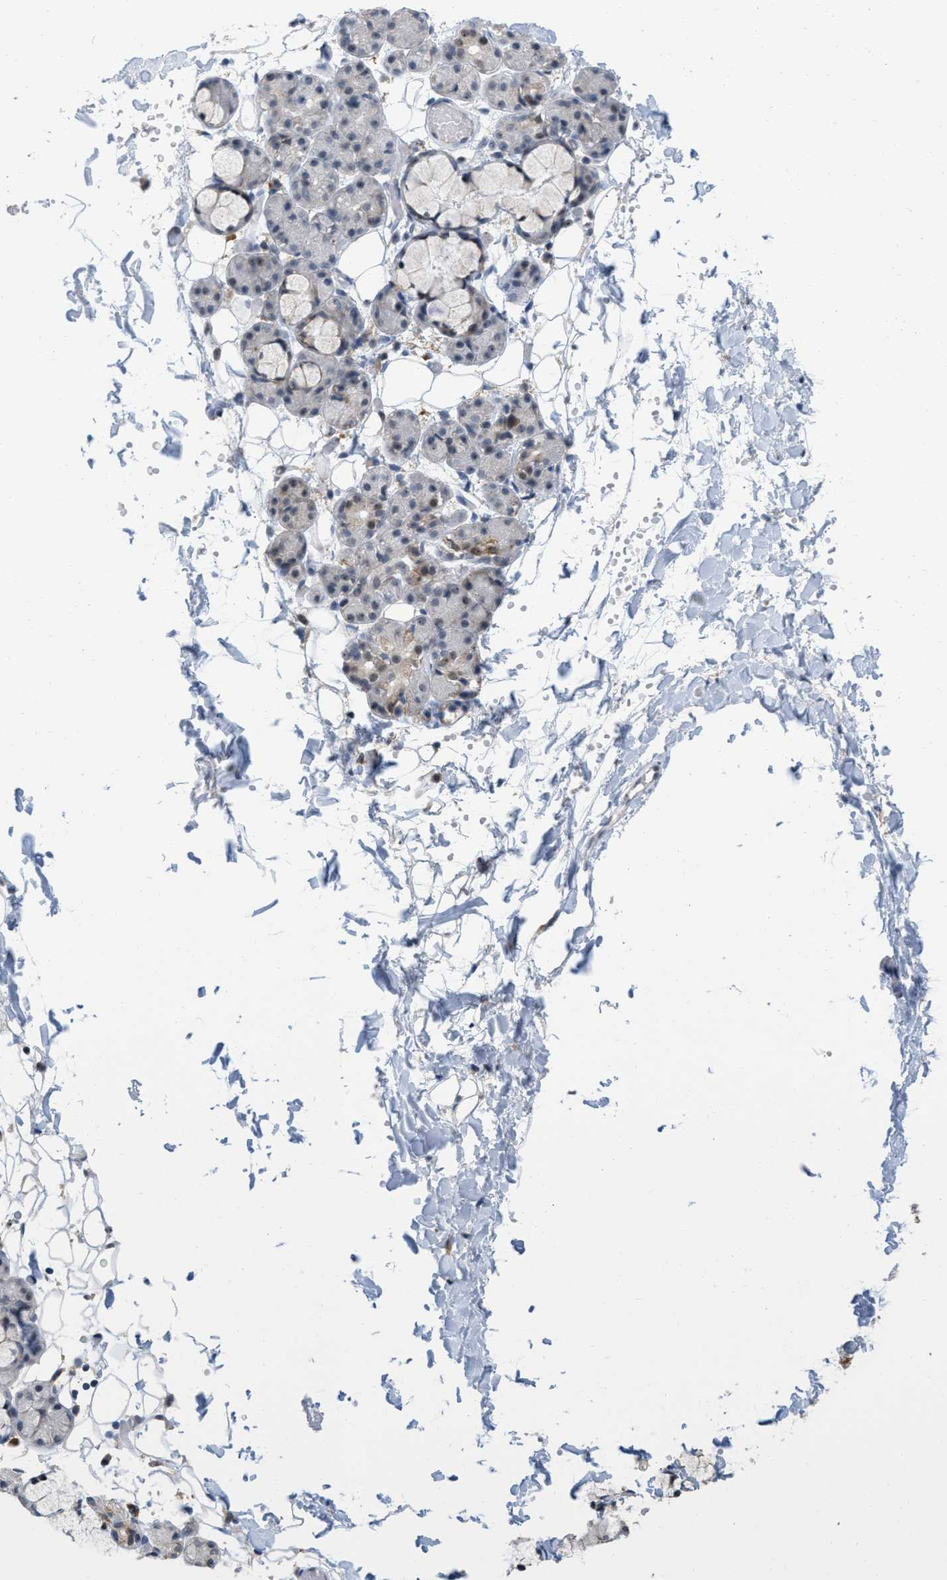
{"staining": {"intensity": "weak", "quantity": "<25%", "location": "nuclear"}, "tissue": "salivary gland", "cell_type": "Glandular cells", "image_type": "normal", "snomed": [{"axis": "morphology", "description": "Normal tissue, NOS"}, {"axis": "topography", "description": "Salivary gland"}], "caption": "Immunohistochemical staining of benign salivary gland exhibits no significant expression in glandular cells. (Immunohistochemistry (ihc), brightfield microscopy, high magnification).", "gene": "ELAC2", "patient": {"sex": "male", "age": 63}}